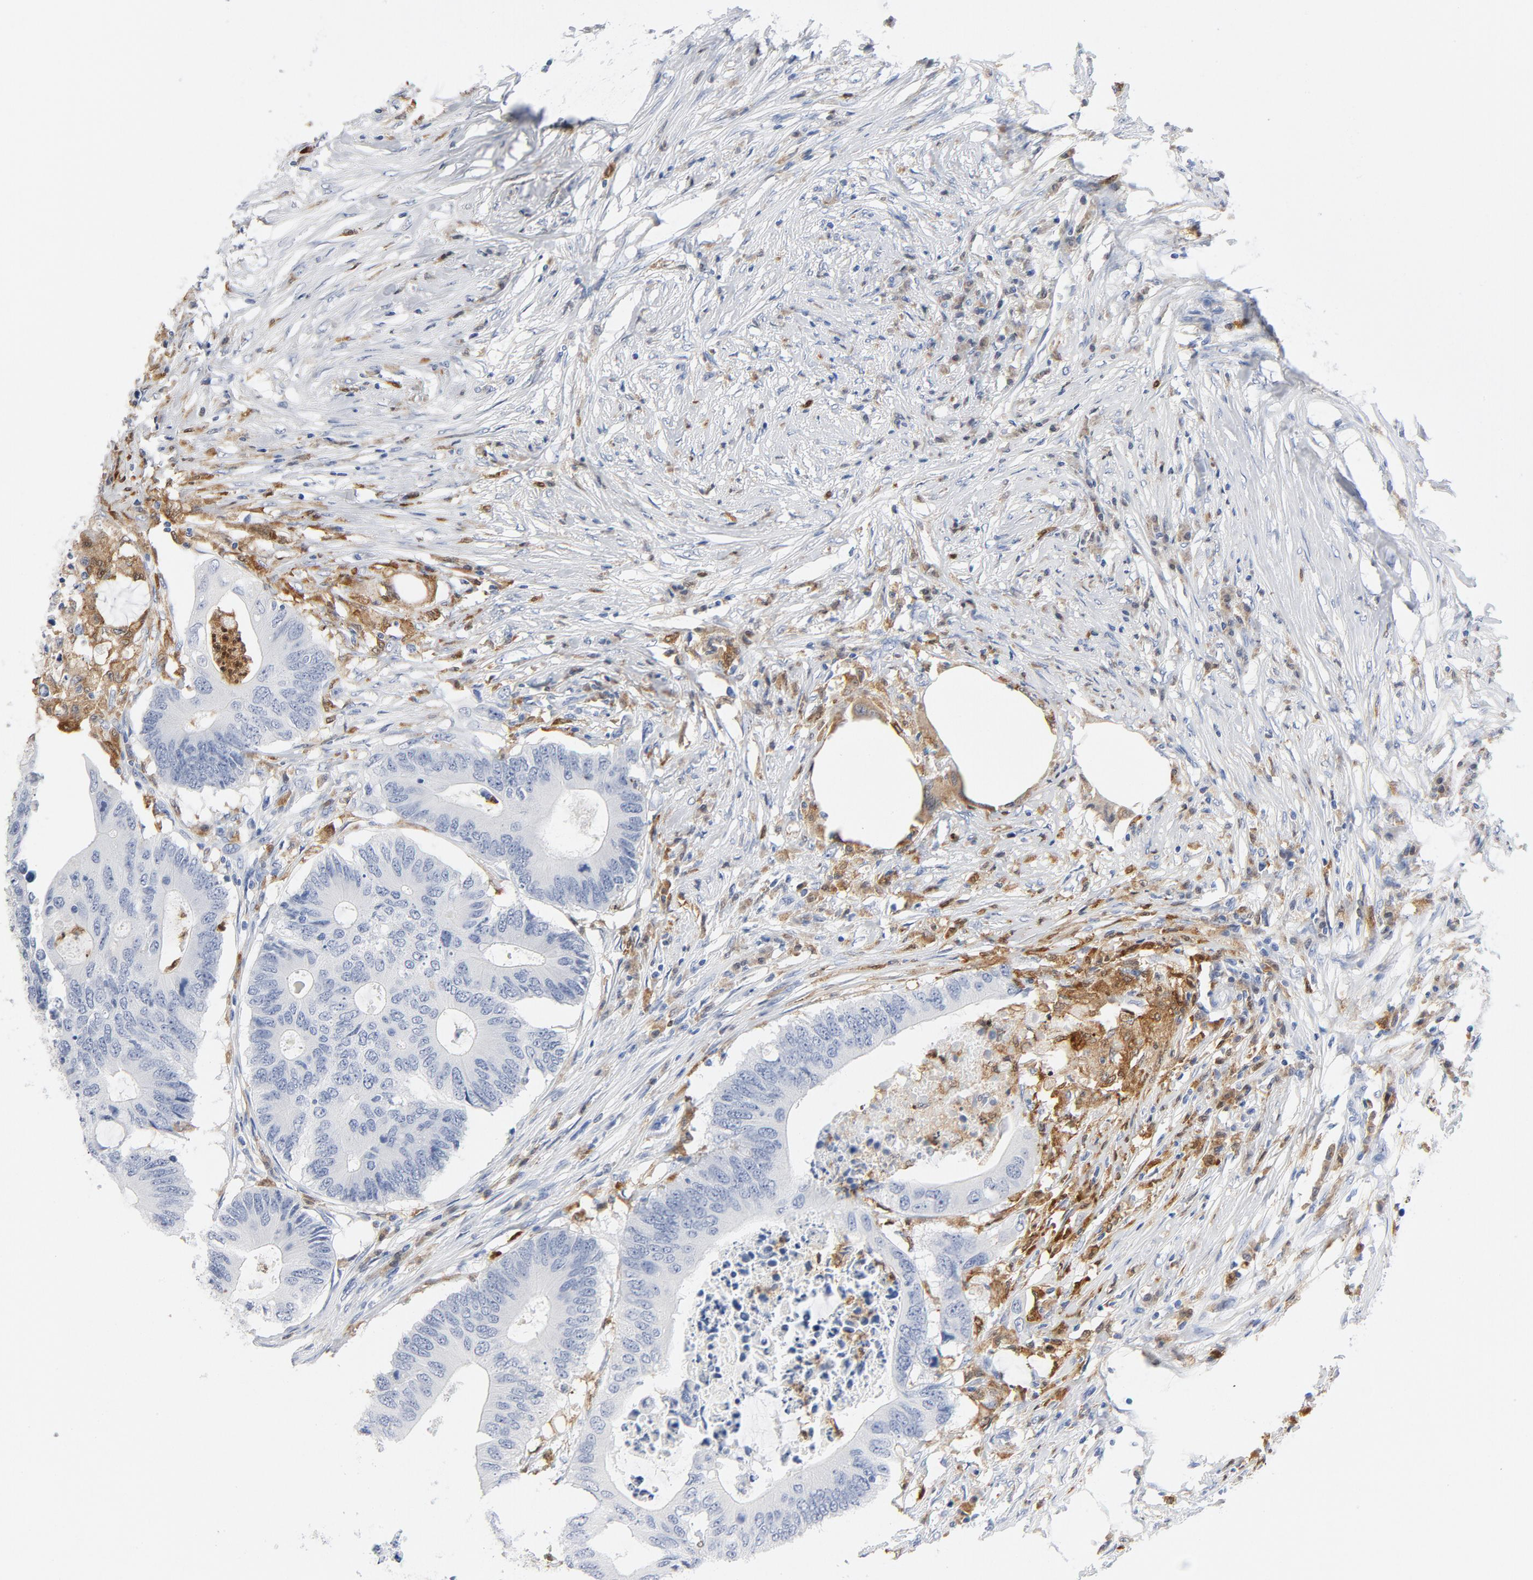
{"staining": {"intensity": "negative", "quantity": "none", "location": "none"}, "tissue": "colorectal cancer", "cell_type": "Tumor cells", "image_type": "cancer", "snomed": [{"axis": "morphology", "description": "Adenocarcinoma, NOS"}, {"axis": "topography", "description": "Colon"}], "caption": "An immunohistochemistry (IHC) histopathology image of adenocarcinoma (colorectal) is shown. There is no staining in tumor cells of adenocarcinoma (colorectal).", "gene": "NCF1", "patient": {"sex": "male", "age": 71}}